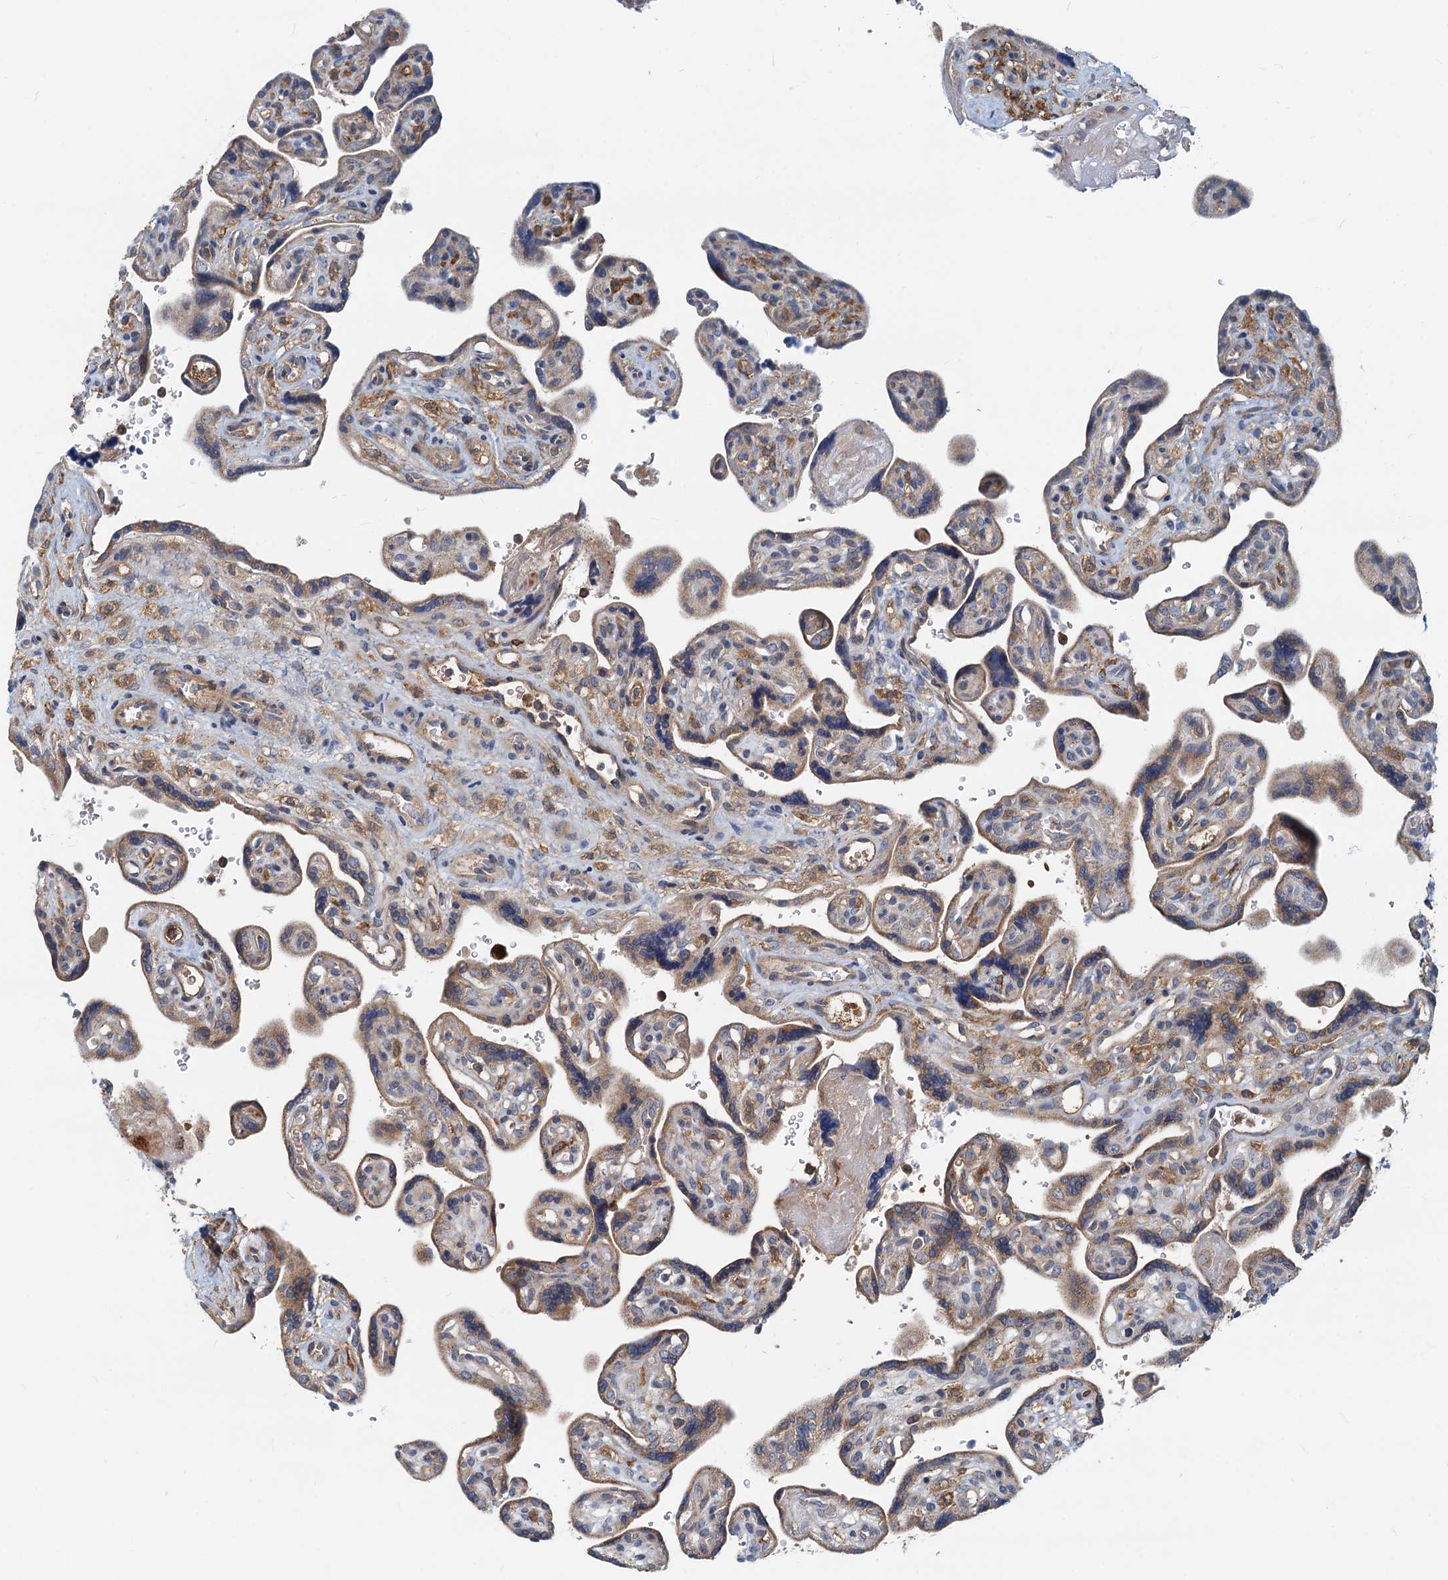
{"staining": {"intensity": "moderate", "quantity": "25%-75%", "location": "cytoplasmic/membranous"}, "tissue": "placenta", "cell_type": "Trophoblastic cells", "image_type": "normal", "snomed": [{"axis": "morphology", "description": "Normal tissue, NOS"}, {"axis": "topography", "description": "Placenta"}], "caption": "High-power microscopy captured an immunohistochemistry (IHC) photomicrograph of unremarkable placenta, revealing moderate cytoplasmic/membranous expression in about 25%-75% of trophoblastic cells. The protein of interest is shown in brown color, while the nuclei are stained blue.", "gene": "LNX2", "patient": {"sex": "female", "age": 39}}